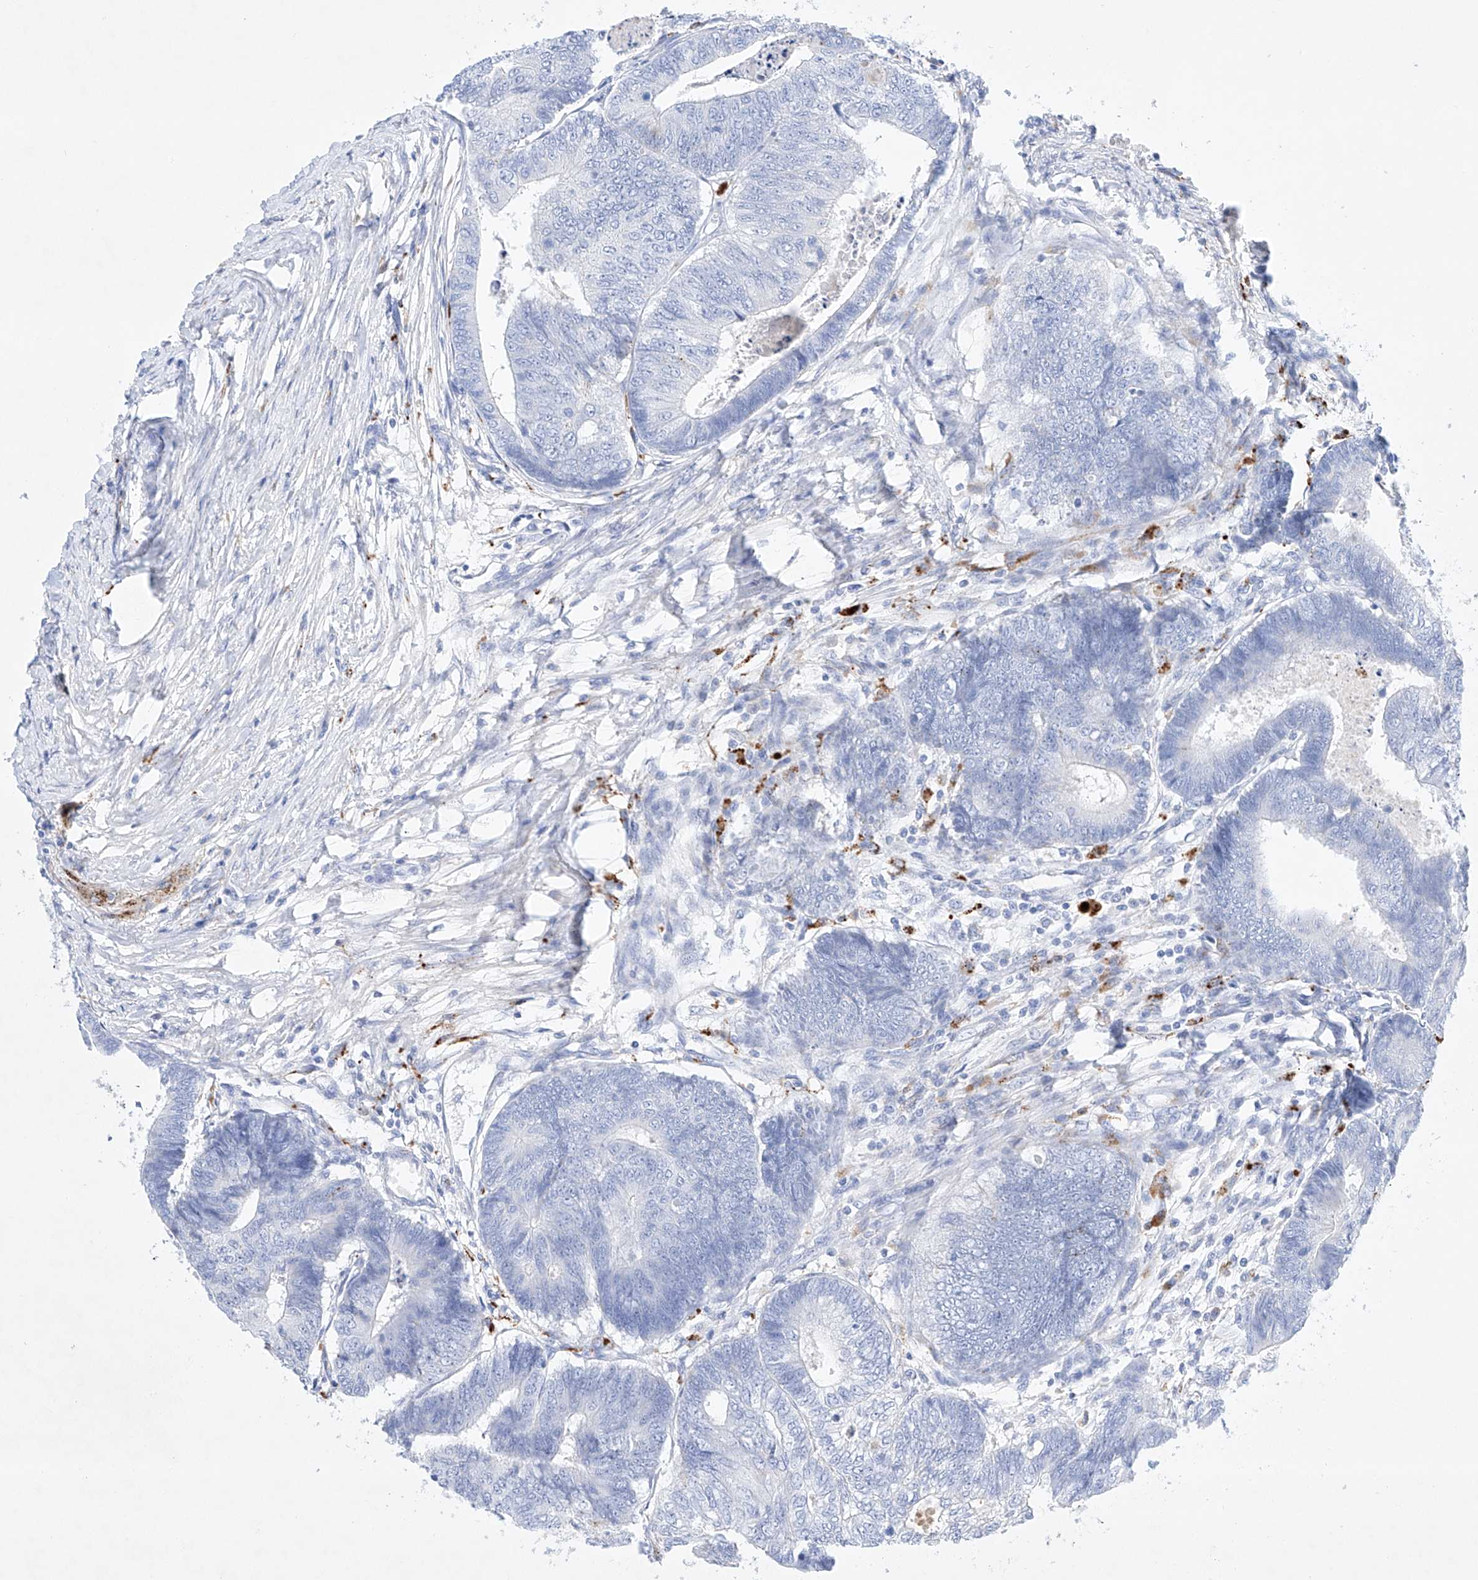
{"staining": {"intensity": "negative", "quantity": "none", "location": "none"}, "tissue": "colorectal cancer", "cell_type": "Tumor cells", "image_type": "cancer", "snomed": [{"axis": "morphology", "description": "Adenocarcinoma, NOS"}, {"axis": "topography", "description": "Colon"}], "caption": "Immunohistochemistry (IHC) of colorectal adenocarcinoma displays no positivity in tumor cells.", "gene": "LURAP1", "patient": {"sex": "female", "age": 67}}